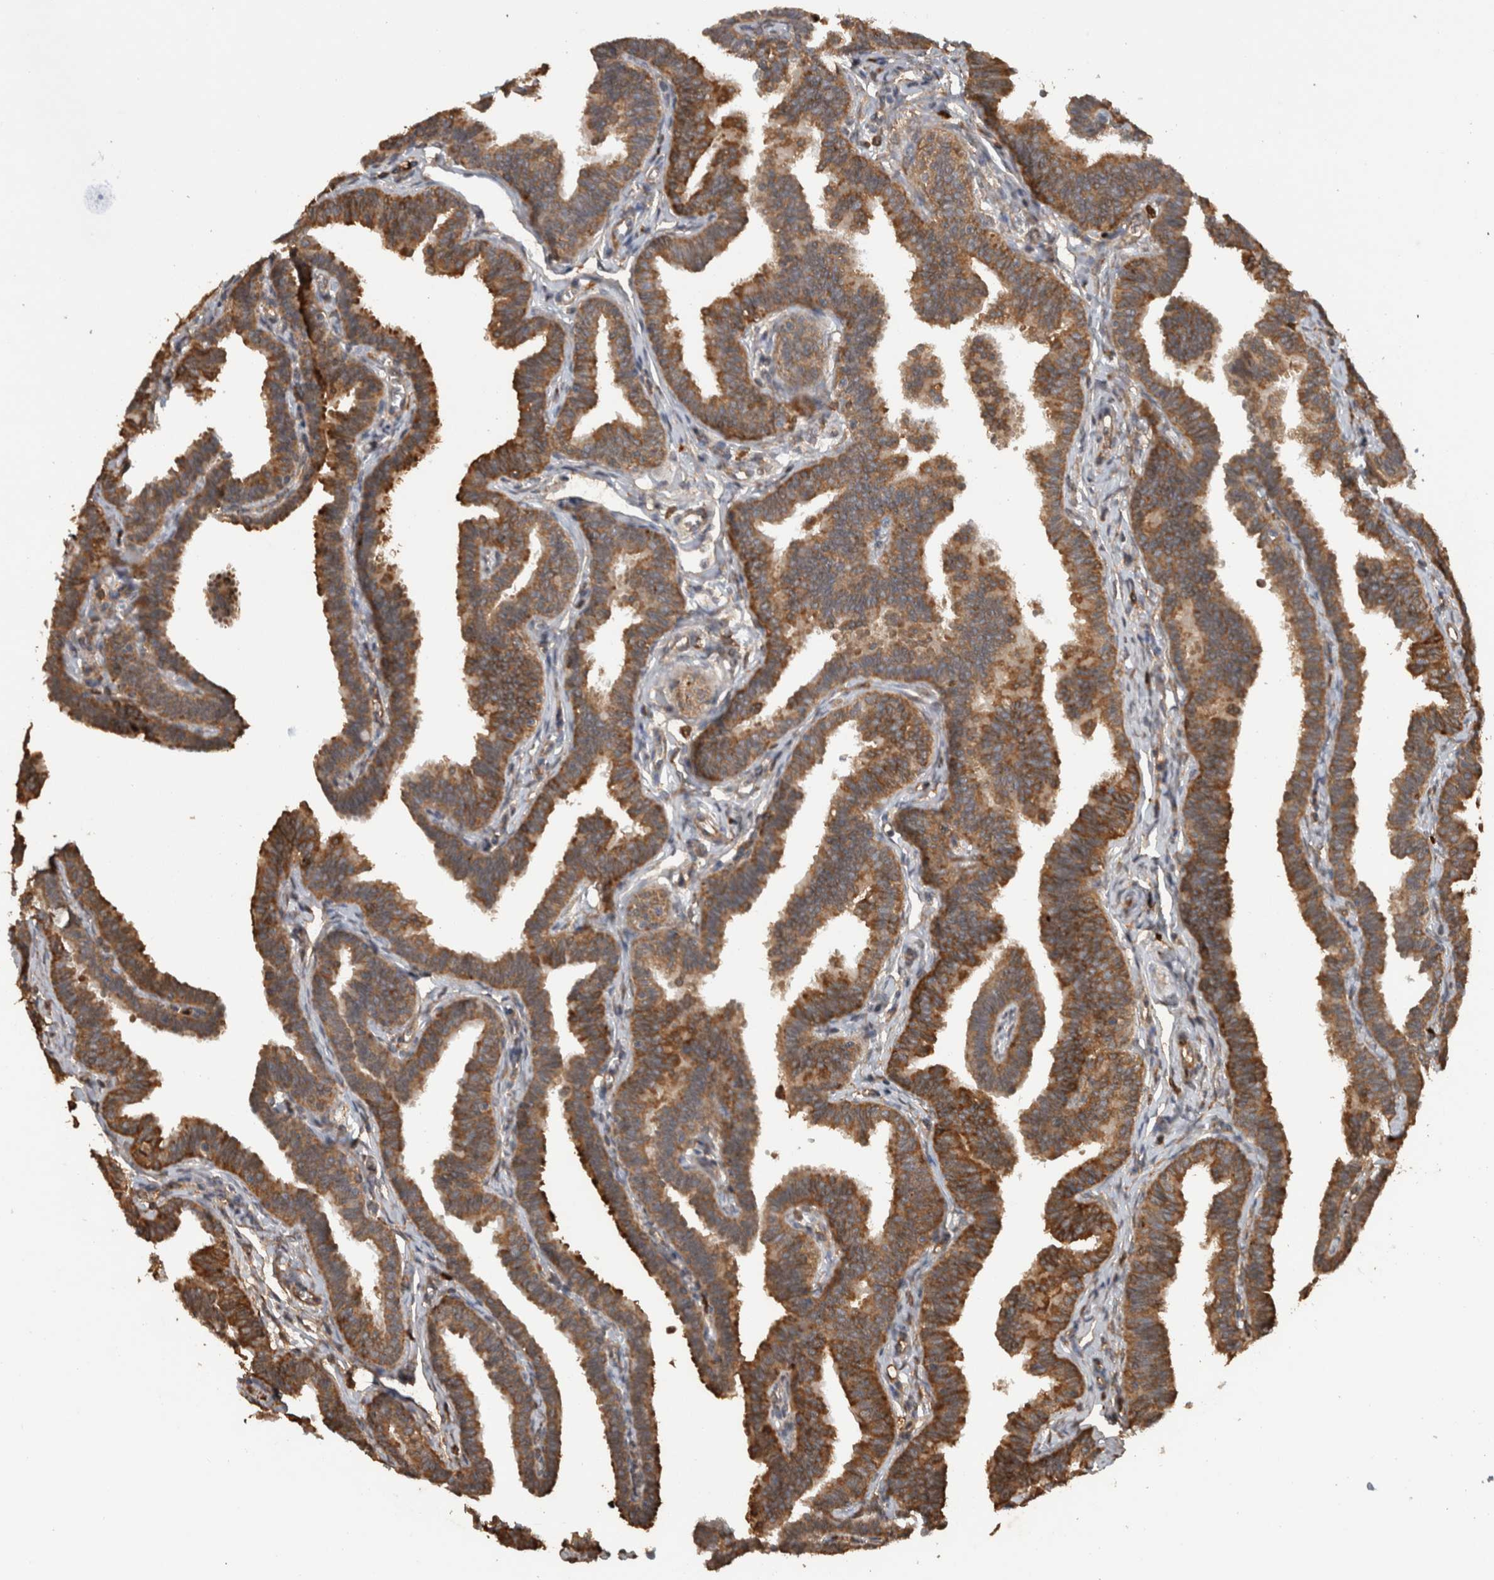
{"staining": {"intensity": "strong", "quantity": ">75%", "location": "cytoplasmic/membranous"}, "tissue": "fallopian tube", "cell_type": "Glandular cells", "image_type": "normal", "snomed": [{"axis": "morphology", "description": "Normal tissue, NOS"}, {"axis": "topography", "description": "Fallopian tube"}, {"axis": "topography", "description": "Ovary"}], "caption": "An immunohistochemistry (IHC) photomicrograph of benign tissue is shown. Protein staining in brown shows strong cytoplasmic/membranous positivity in fallopian tube within glandular cells. The staining is performed using DAB (3,3'-diaminobenzidine) brown chromogen to label protein expression. The nuclei are counter-stained blue using hematoxylin.", "gene": "ADGRL3", "patient": {"sex": "female", "age": 23}}